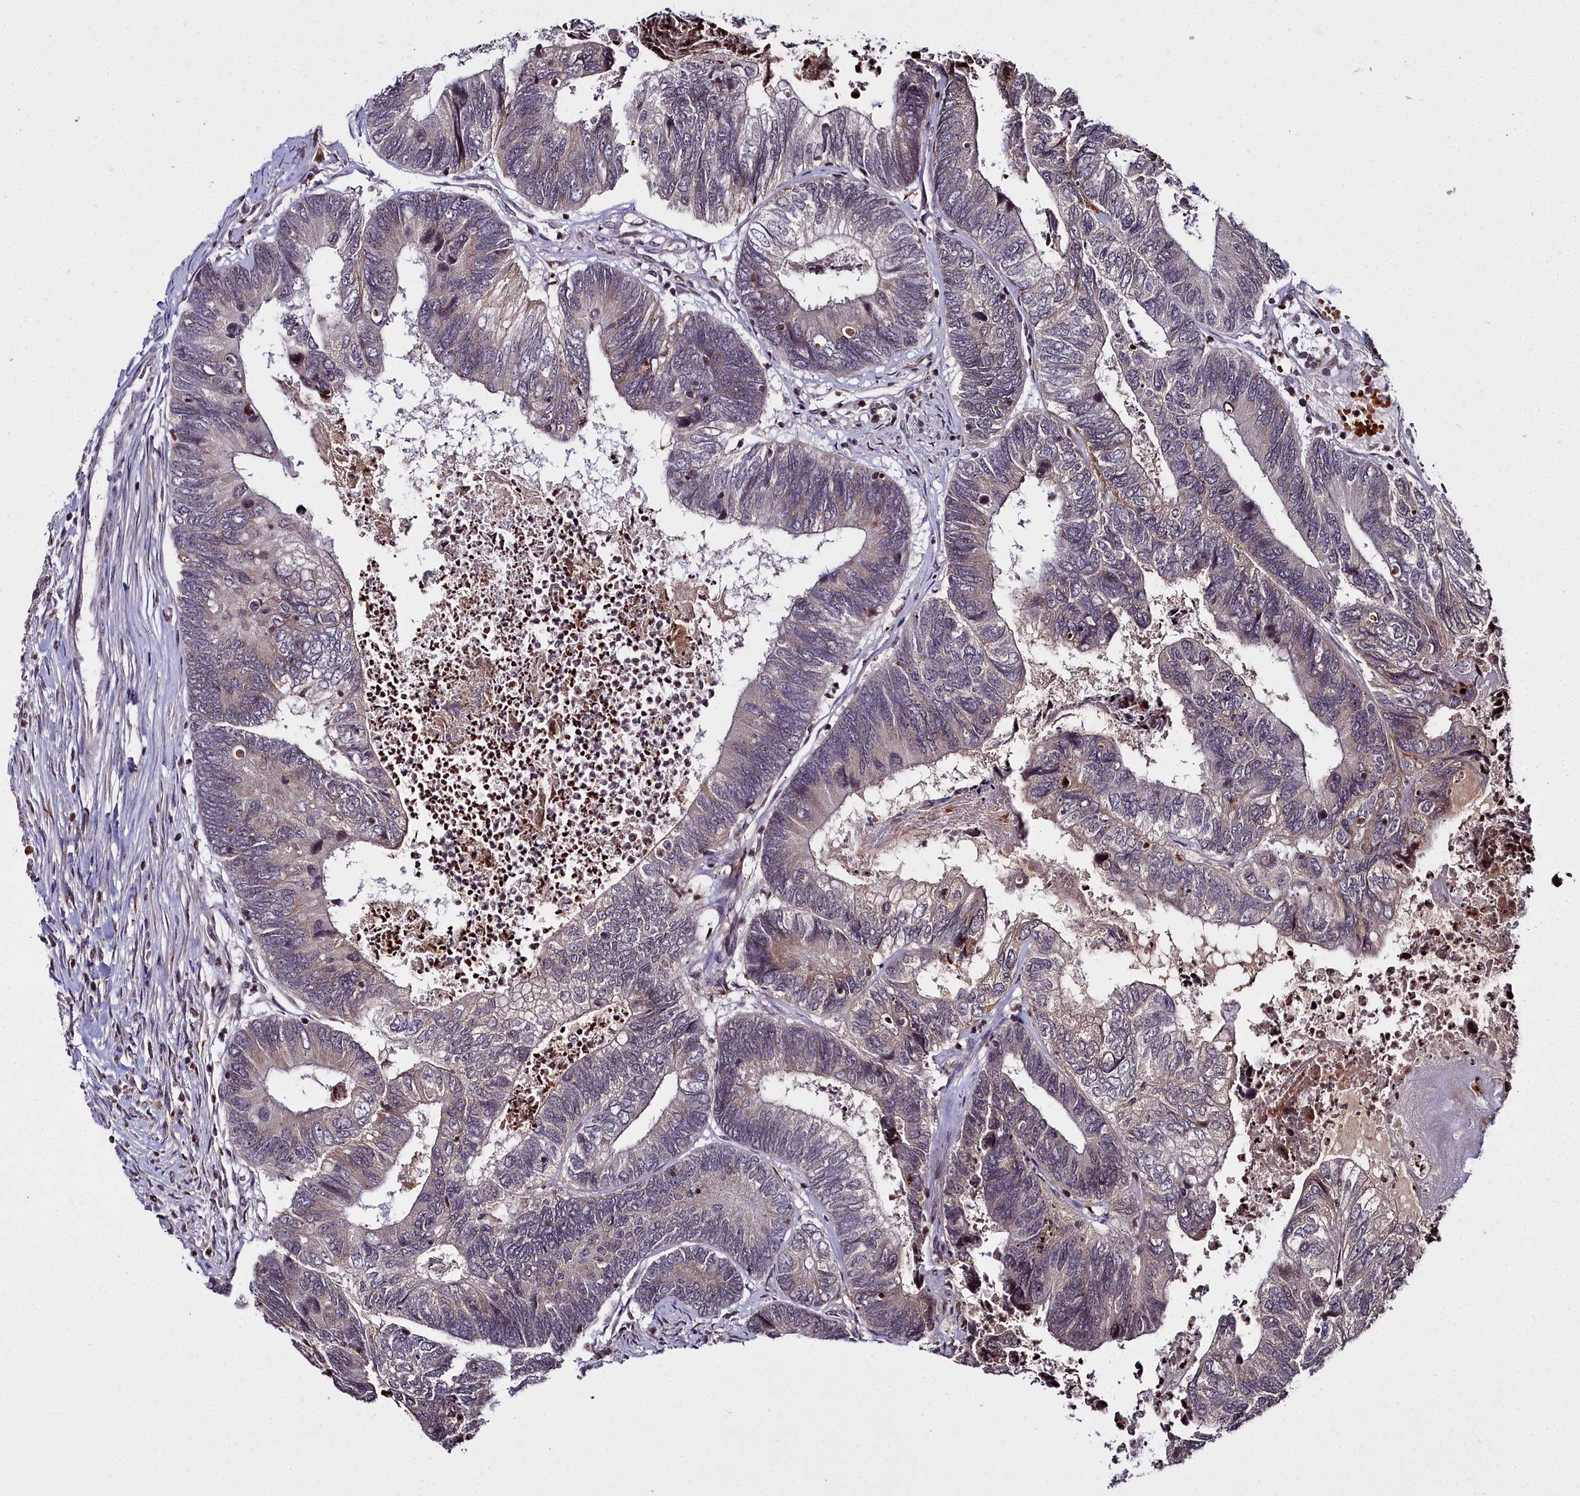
{"staining": {"intensity": "negative", "quantity": "none", "location": "none"}, "tissue": "colorectal cancer", "cell_type": "Tumor cells", "image_type": "cancer", "snomed": [{"axis": "morphology", "description": "Adenocarcinoma, NOS"}, {"axis": "topography", "description": "Colon"}], "caption": "Colorectal cancer stained for a protein using IHC reveals no positivity tumor cells.", "gene": "FZD4", "patient": {"sex": "female", "age": 67}}